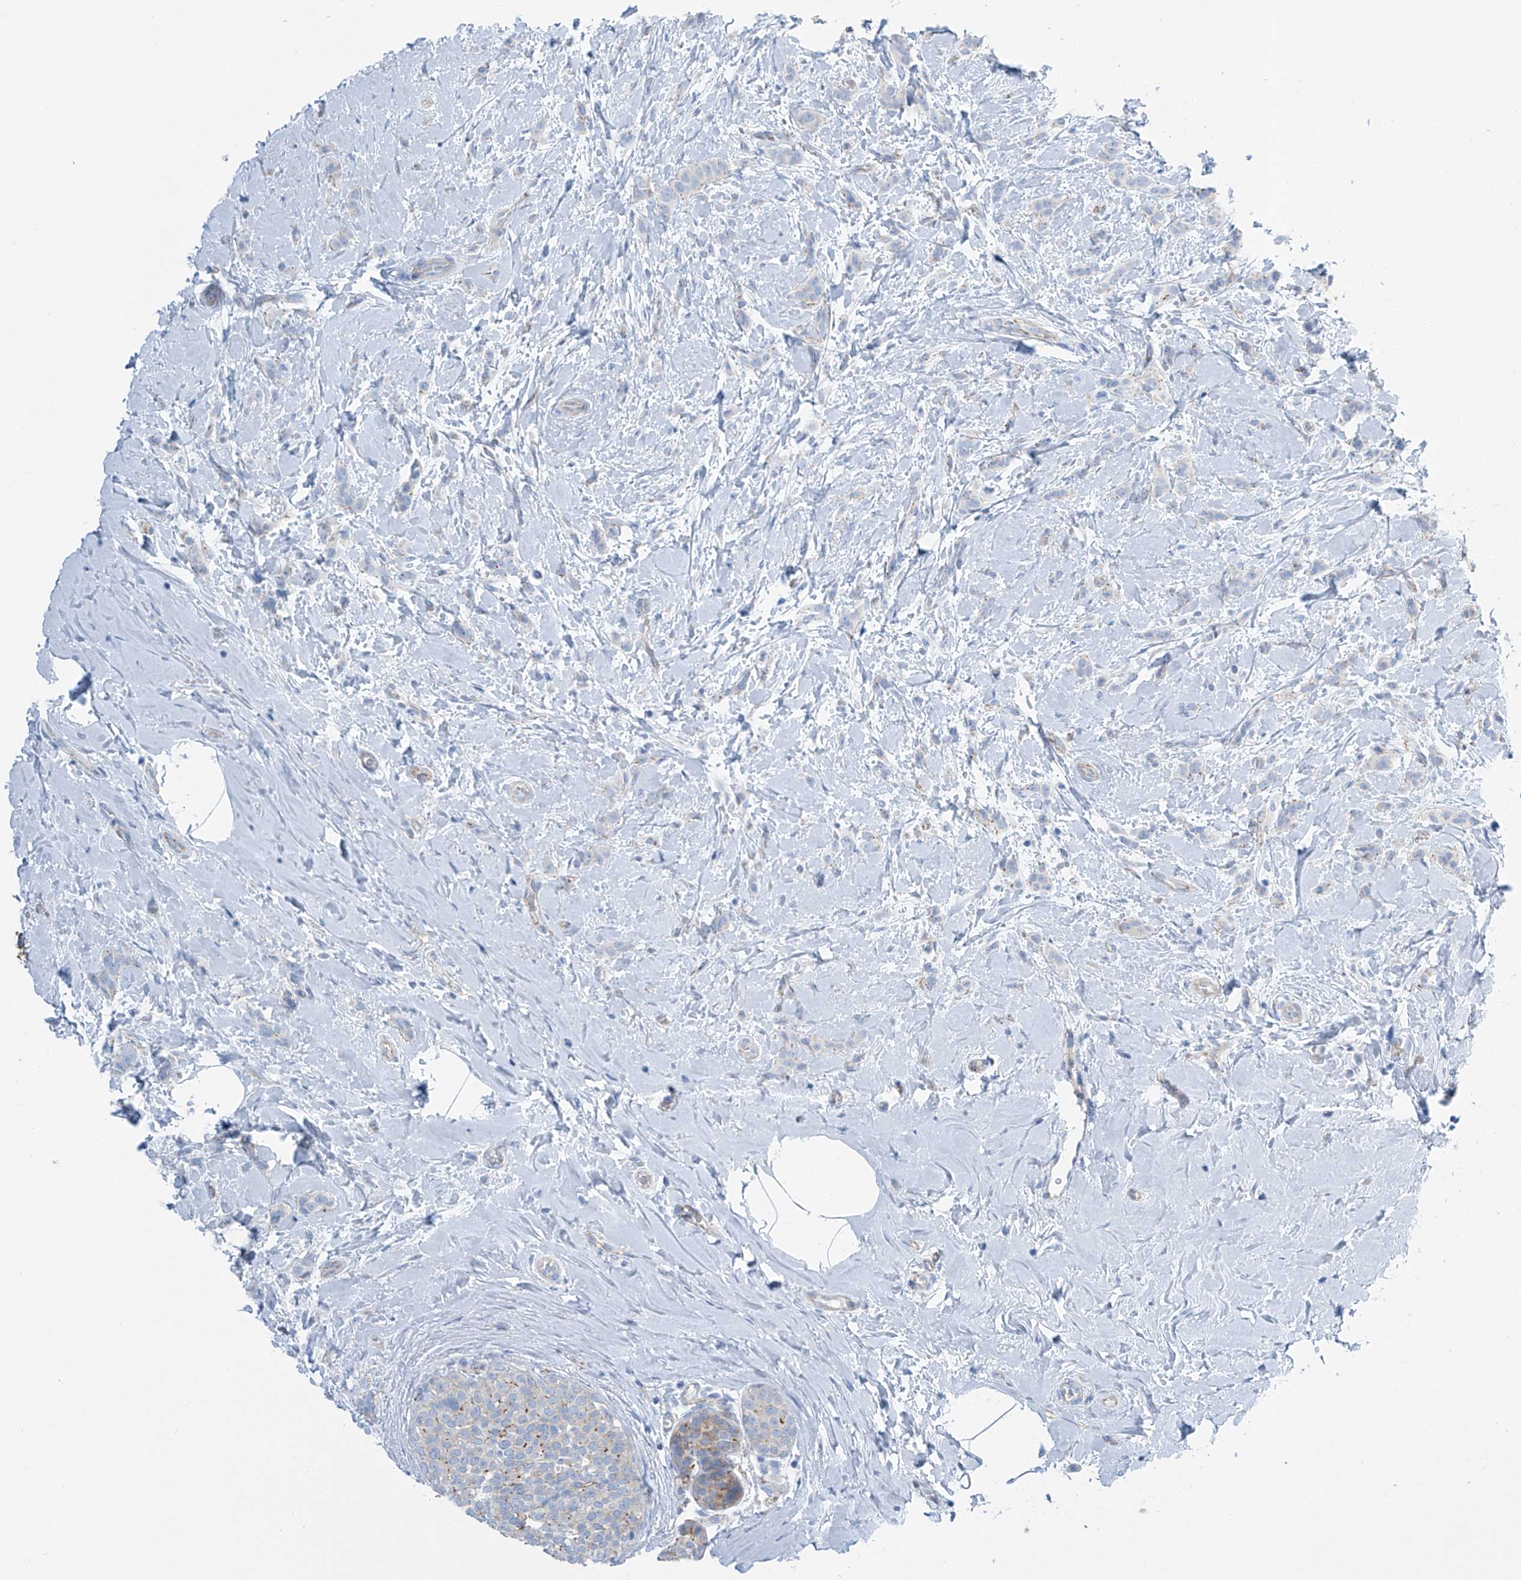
{"staining": {"intensity": "negative", "quantity": "none", "location": "none"}, "tissue": "breast cancer", "cell_type": "Tumor cells", "image_type": "cancer", "snomed": [{"axis": "morphology", "description": "Lobular carcinoma, in situ"}, {"axis": "morphology", "description": "Lobular carcinoma"}, {"axis": "topography", "description": "Breast"}], "caption": "Immunohistochemistry (IHC) photomicrograph of neoplastic tissue: human lobular carcinoma (breast) stained with DAB reveals no significant protein expression in tumor cells.", "gene": "MAGI1", "patient": {"sex": "female", "age": 41}}